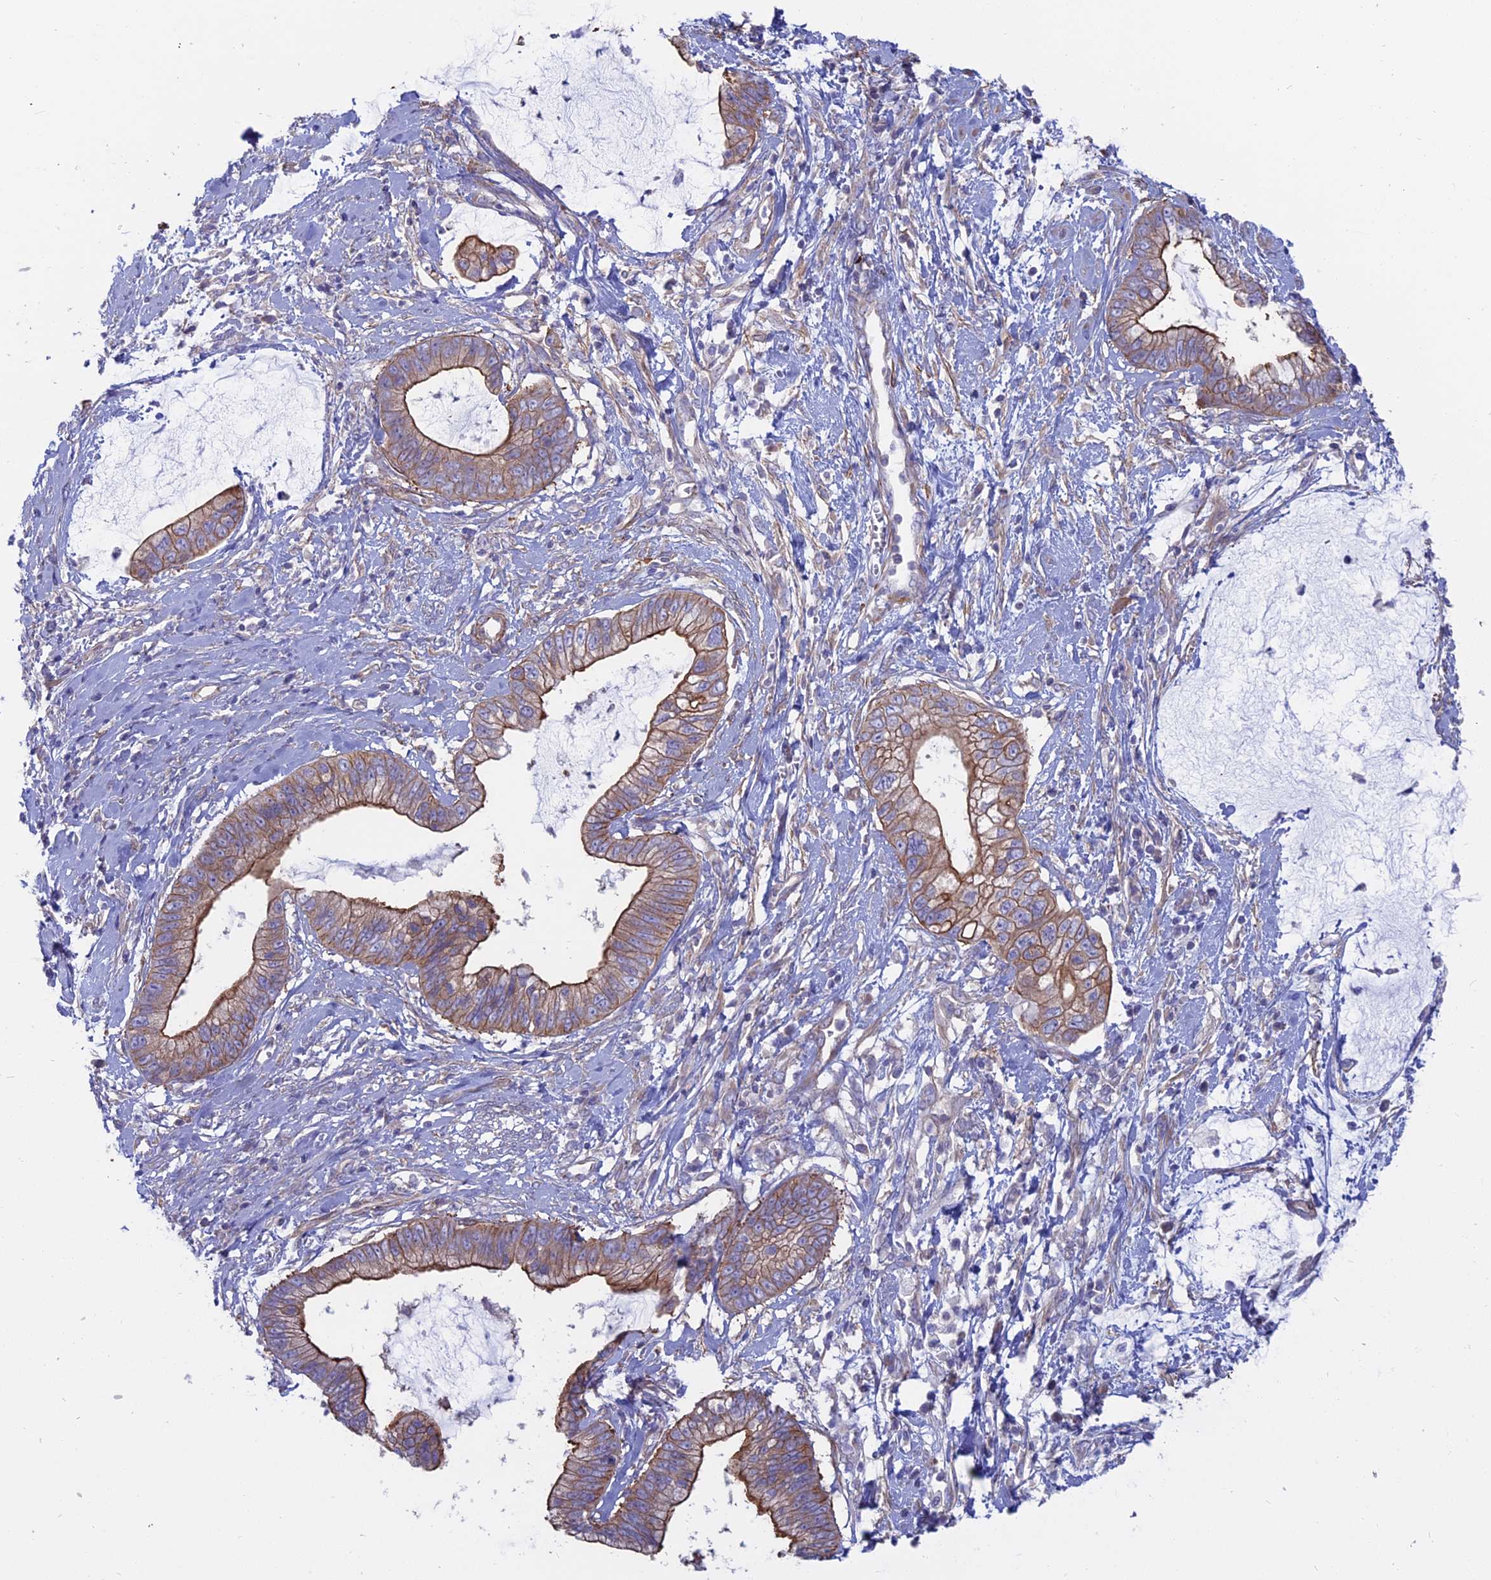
{"staining": {"intensity": "strong", "quantity": ">75%", "location": "cytoplasmic/membranous"}, "tissue": "cervical cancer", "cell_type": "Tumor cells", "image_type": "cancer", "snomed": [{"axis": "morphology", "description": "Adenocarcinoma, NOS"}, {"axis": "topography", "description": "Cervix"}], "caption": "Human cervical cancer stained with a brown dye displays strong cytoplasmic/membranous positive positivity in about >75% of tumor cells.", "gene": "MYO5B", "patient": {"sex": "female", "age": 44}}